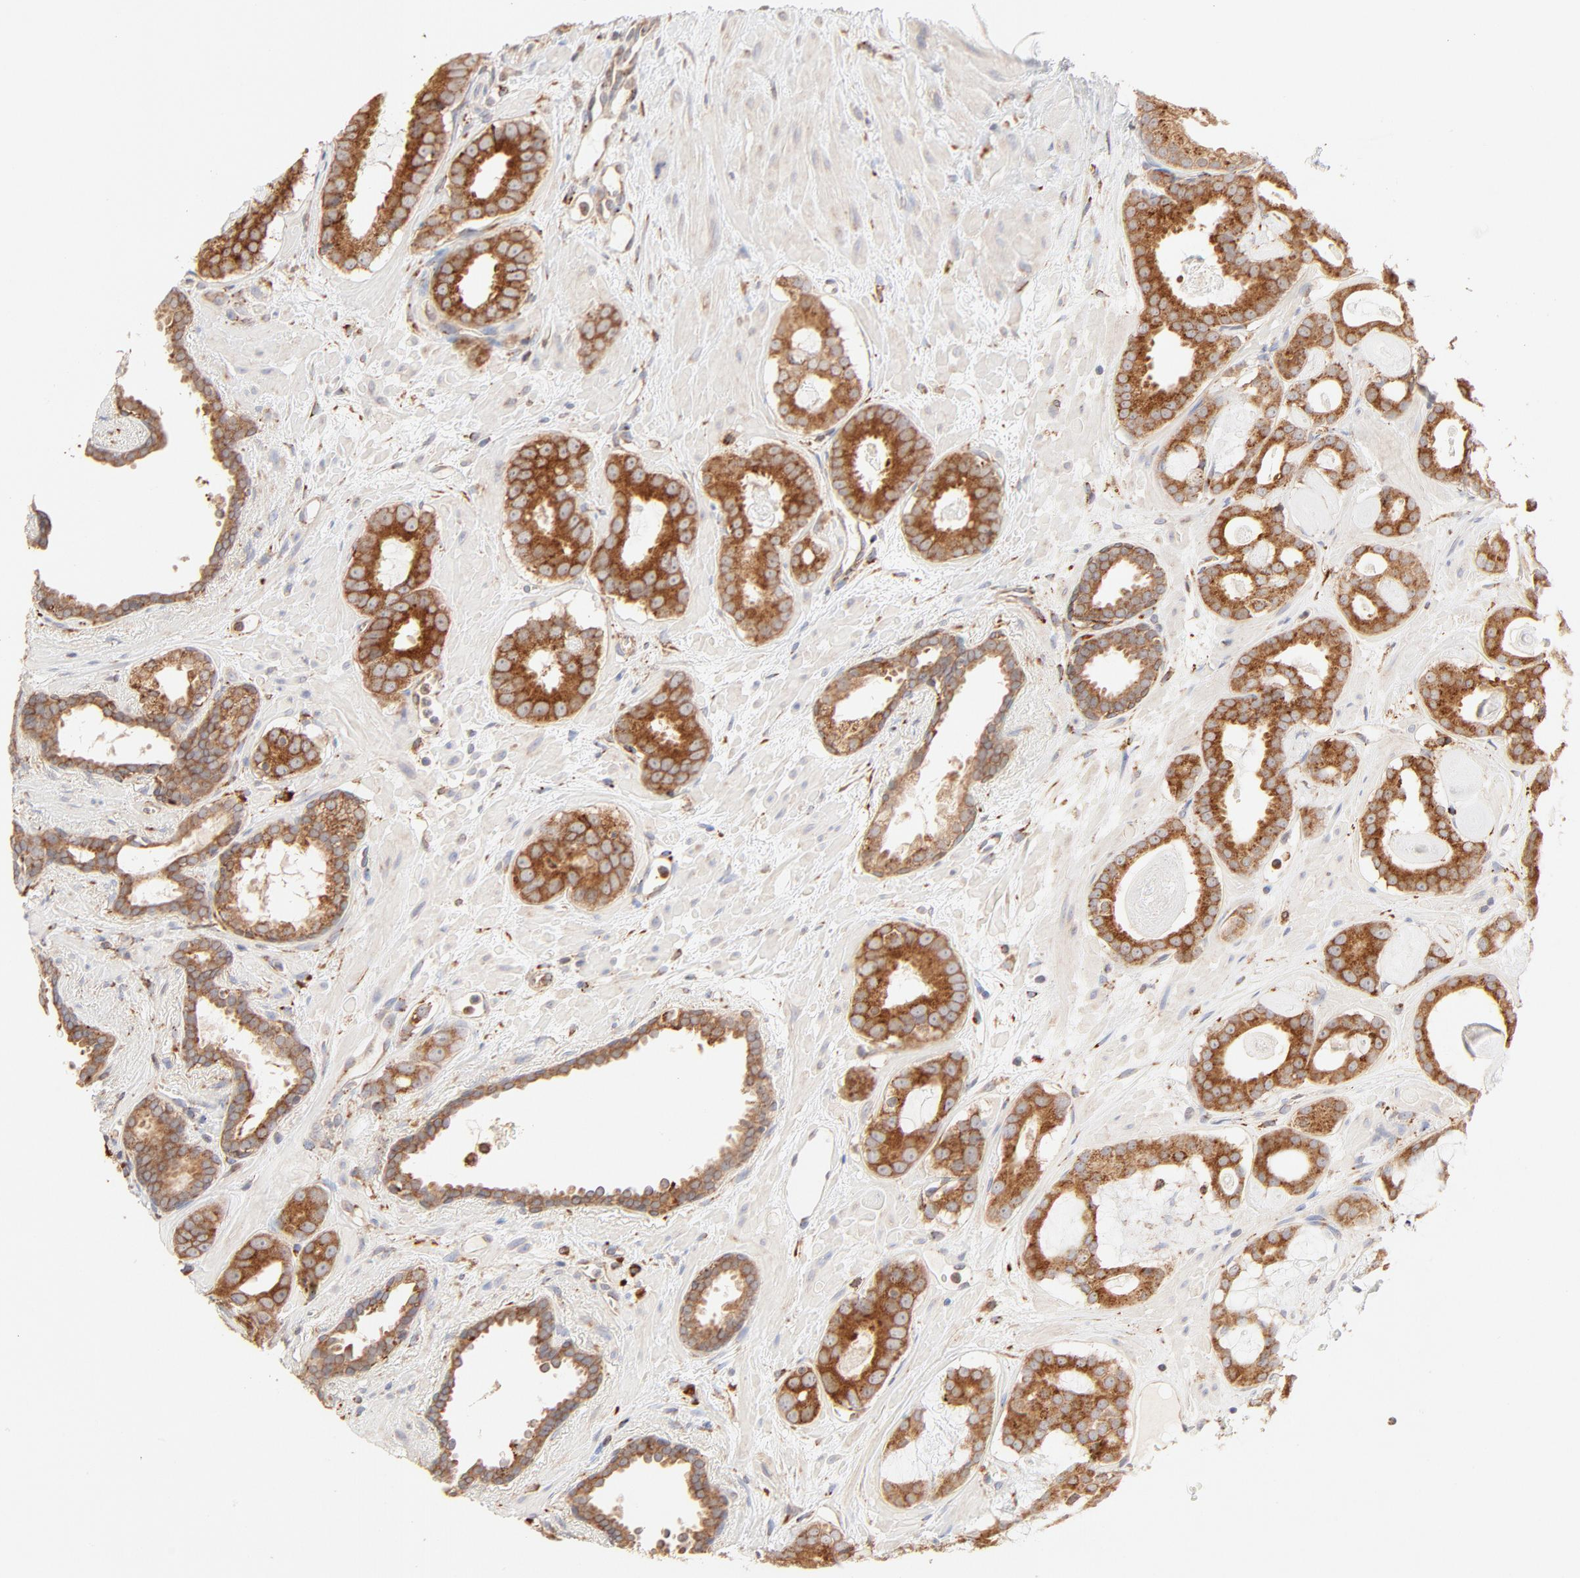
{"staining": {"intensity": "strong", "quantity": ">75%", "location": "cytoplasmic/membranous"}, "tissue": "prostate cancer", "cell_type": "Tumor cells", "image_type": "cancer", "snomed": [{"axis": "morphology", "description": "Adenocarcinoma, Low grade"}, {"axis": "topography", "description": "Prostate"}], "caption": "DAB (3,3'-diaminobenzidine) immunohistochemical staining of human prostate cancer (adenocarcinoma (low-grade)) displays strong cytoplasmic/membranous protein staining in approximately >75% of tumor cells. (DAB (3,3'-diaminobenzidine) = brown stain, brightfield microscopy at high magnification).", "gene": "PARP12", "patient": {"sex": "male", "age": 57}}